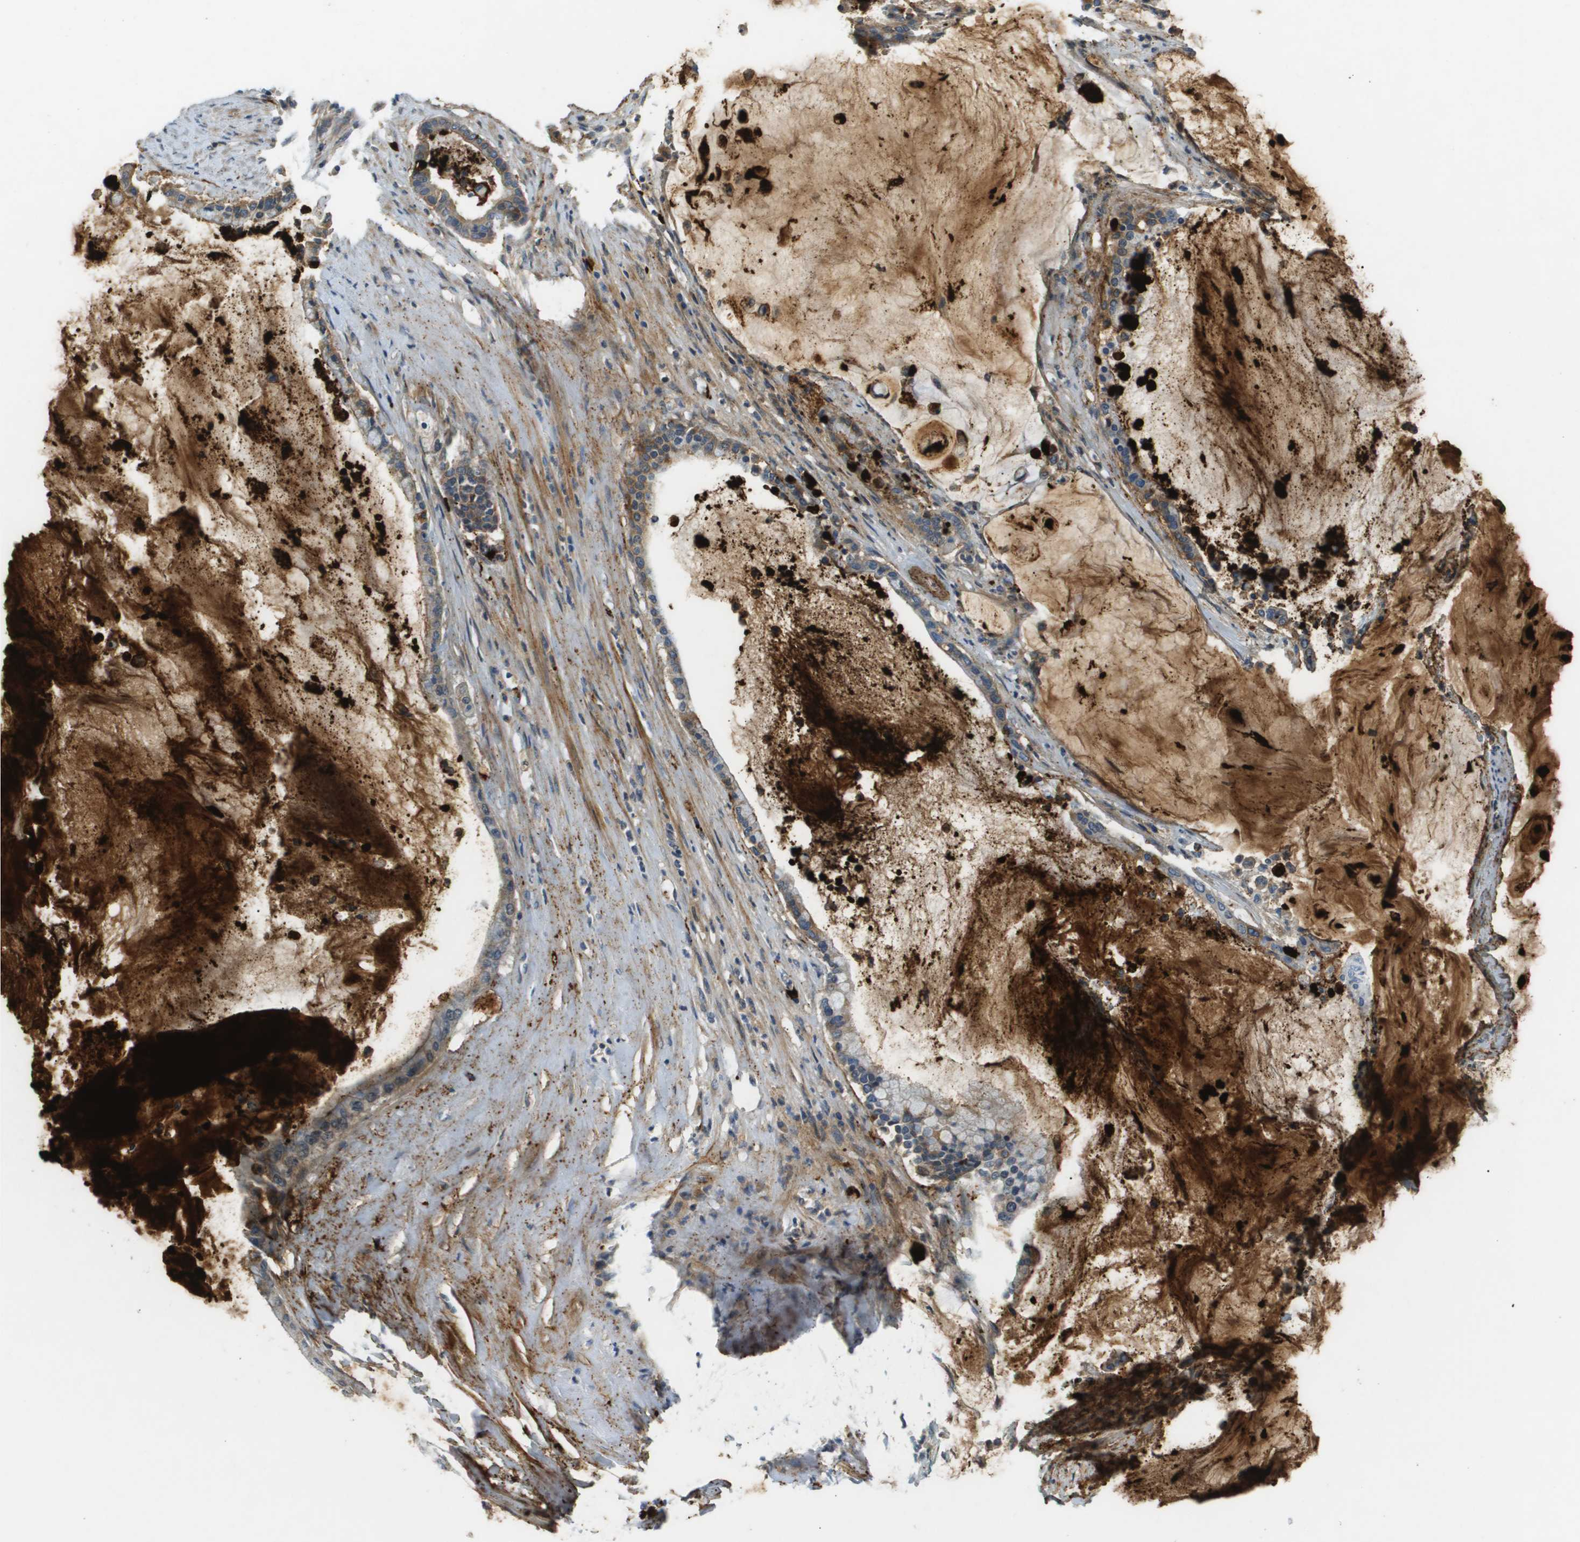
{"staining": {"intensity": "moderate", "quantity": "<25%", "location": "cytoplasmic/membranous"}, "tissue": "pancreatic cancer", "cell_type": "Tumor cells", "image_type": "cancer", "snomed": [{"axis": "morphology", "description": "Adenocarcinoma, NOS"}, {"axis": "topography", "description": "Pancreas"}], "caption": "This is a photomicrograph of immunohistochemistry (IHC) staining of pancreatic cancer, which shows moderate positivity in the cytoplasmic/membranous of tumor cells.", "gene": "VTN", "patient": {"sex": "male", "age": 41}}